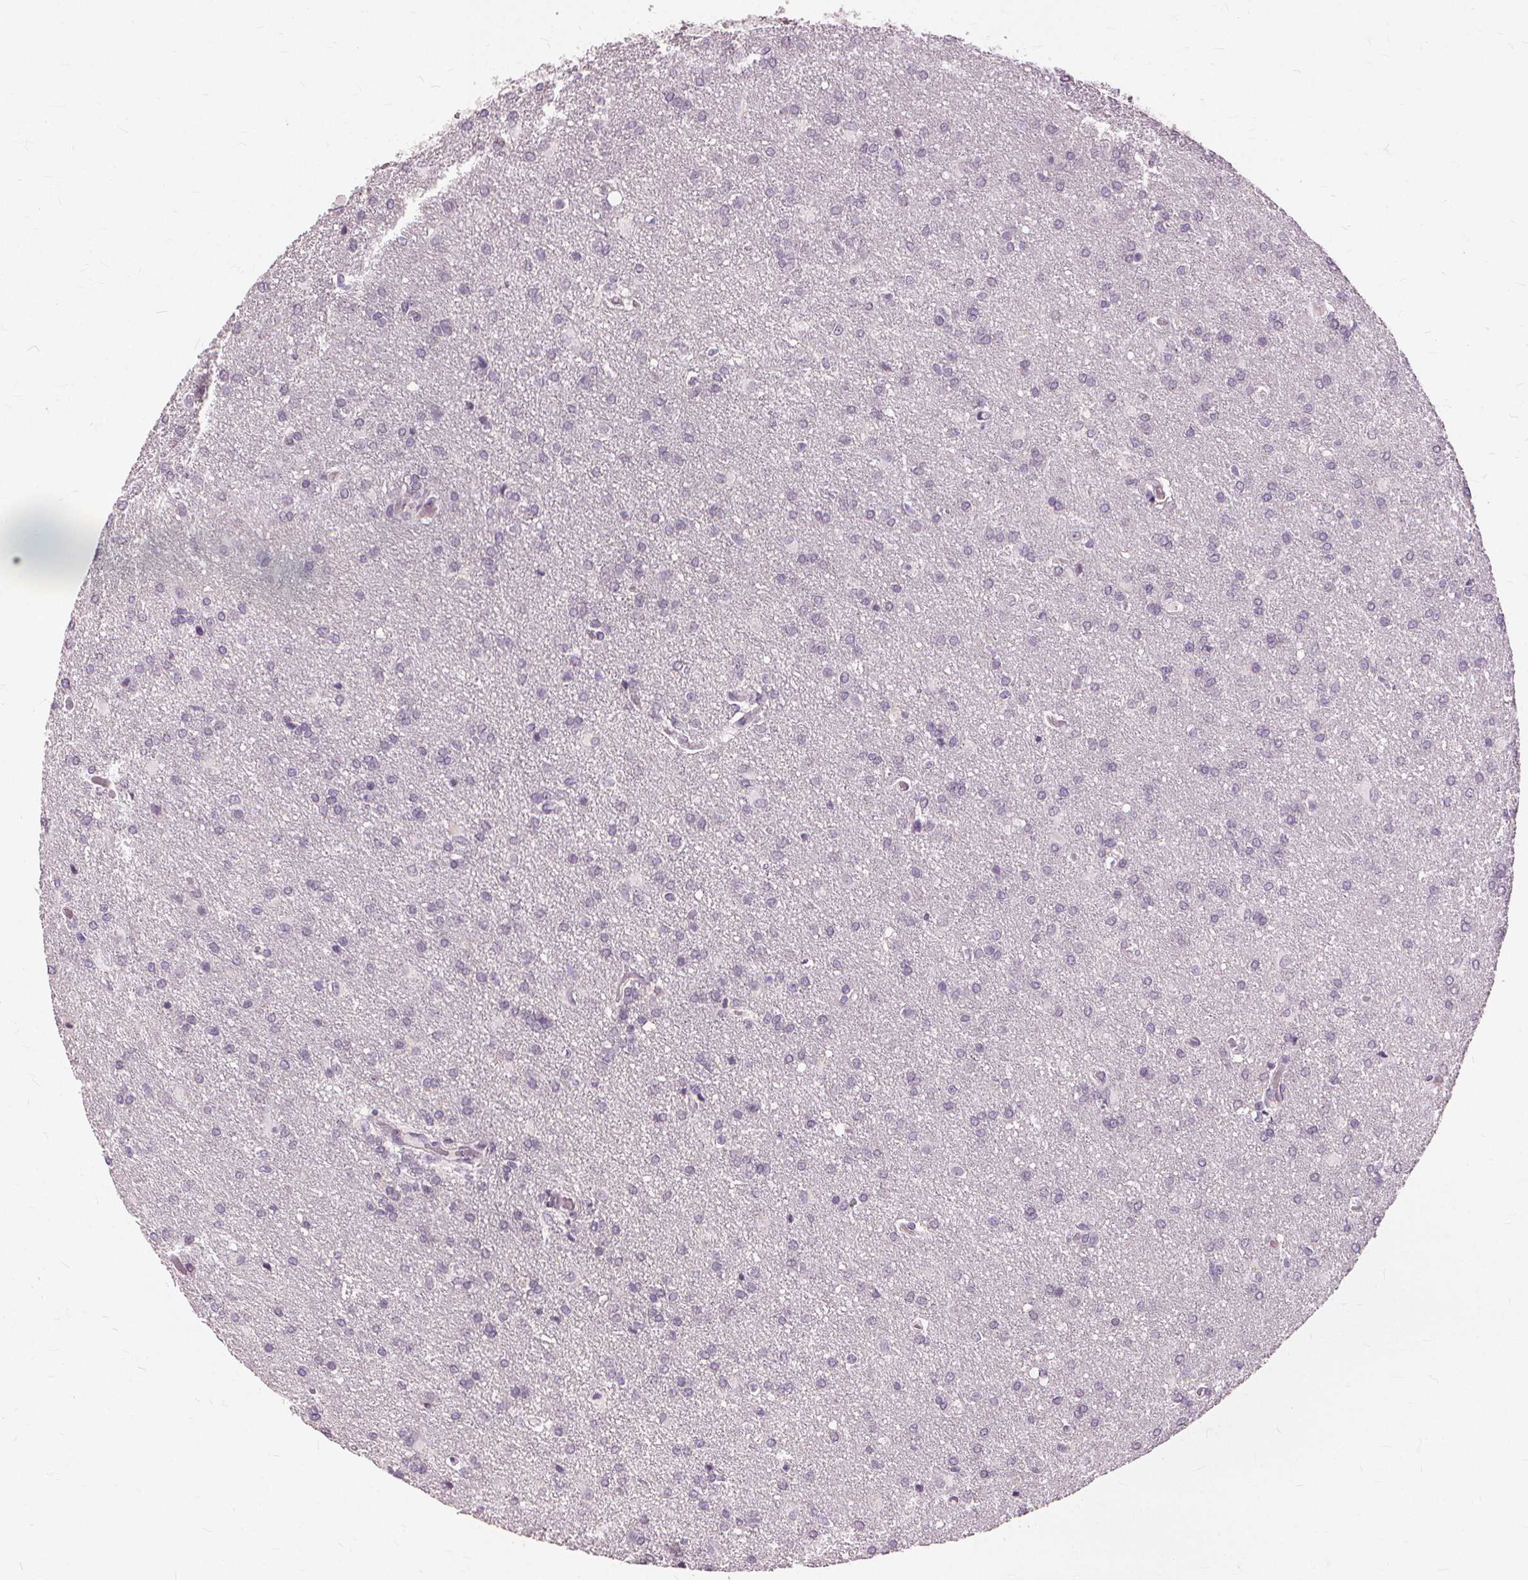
{"staining": {"intensity": "negative", "quantity": "none", "location": "none"}, "tissue": "glioma", "cell_type": "Tumor cells", "image_type": "cancer", "snomed": [{"axis": "morphology", "description": "Glioma, malignant, High grade"}, {"axis": "topography", "description": "Brain"}], "caption": "This is an immunohistochemistry (IHC) micrograph of glioma. There is no expression in tumor cells.", "gene": "SFTPD", "patient": {"sex": "male", "age": 68}}